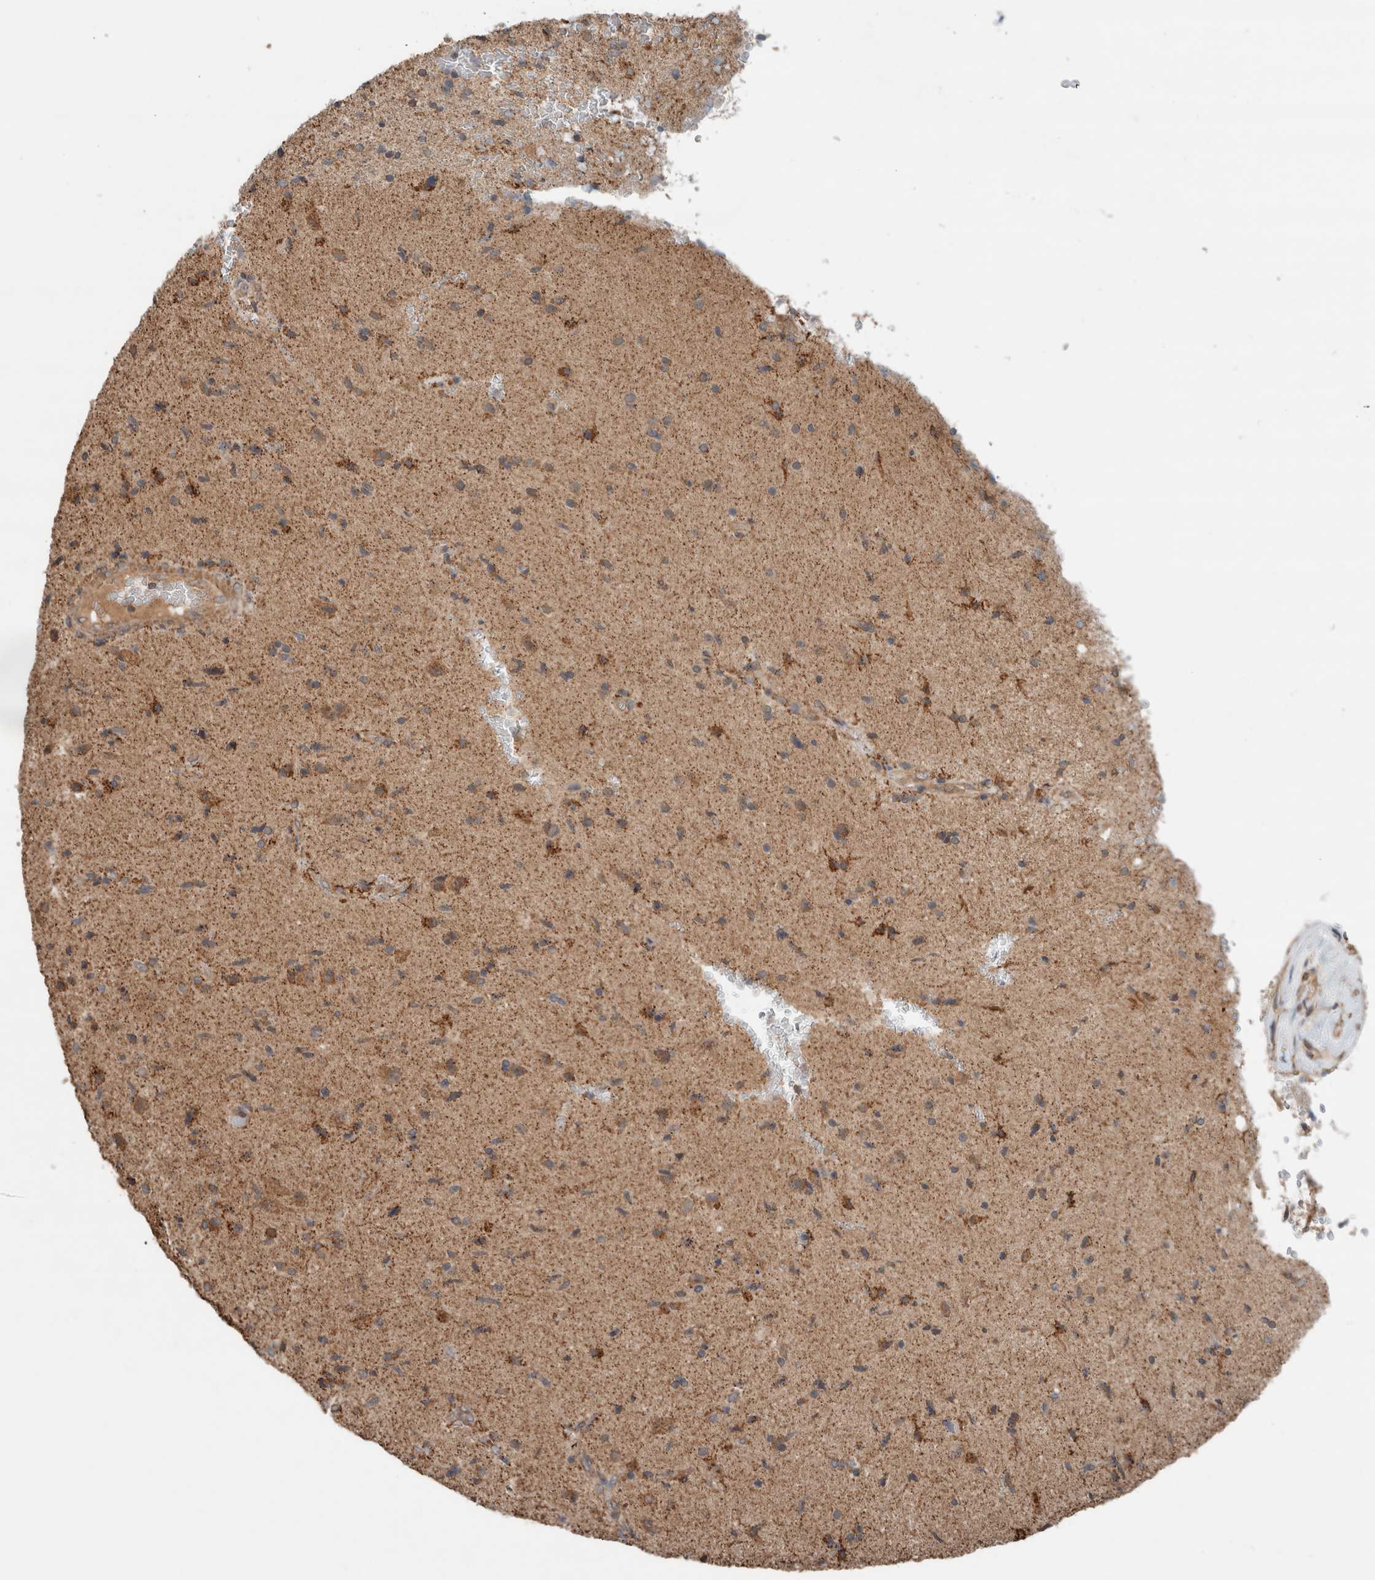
{"staining": {"intensity": "moderate", "quantity": "25%-75%", "location": "cytoplasmic/membranous"}, "tissue": "glioma", "cell_type": "Tumor cells", "image_type": "cancer", "snomed": [{"axis": "morphology", "description": "Glioma, malignant, High grade"}, {"axis": "topography", "description": "Brain"}], "caption": "Immunohistochemistry (DAB (3,3'-diaminobenzidine)) staining of malignant glioma (high-grade) demonstrates moderate cytoplasmic/membranous protein staining in approximately 25%-75% of tumor cells. (DAB = brown stain, brightfield microscopy at high magnification).", "gene": "KLK14", "patient": {"sex": "male", "age": 72}}